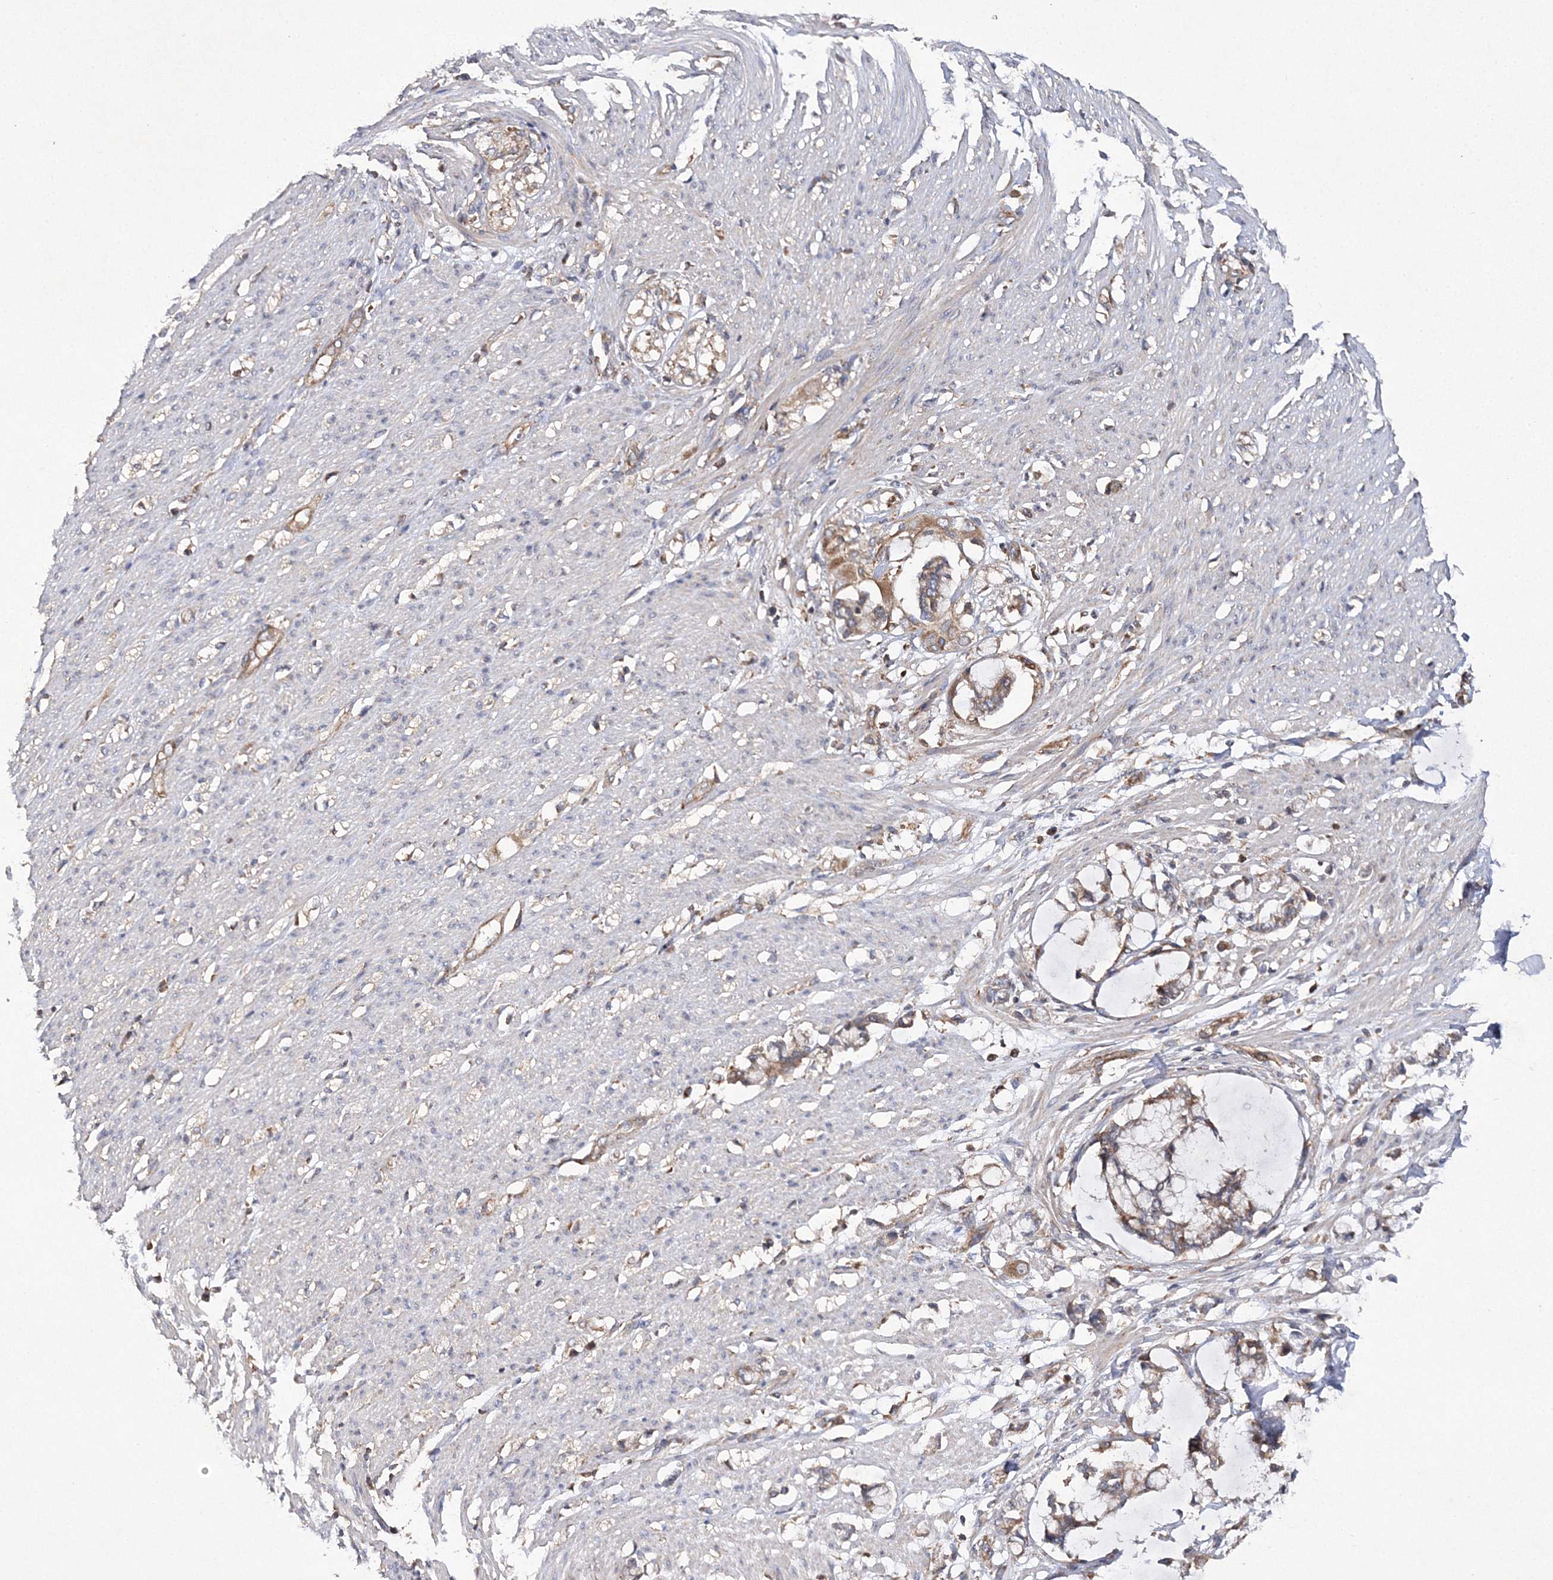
{"staining": {"intensity": "moderate", "quantity": "<25%", "location": "cytoplasmic/membranous"}, "tissue": "smooth muscle", "cell_type": "Smooth muscle cells", "image_type": "normal", "snomed": [{"axis": "morphology", "description": "Normal tissue, NOS"}, {"axis": "morphology", "description": "Adenocarcinoma, NOS"}, {"axis": "topography", "description": "Colon"}, {"axis": "topography", "description": "Peripheral nerve tissue"}], "caption": "High-power microscopy captured an IHC micrograph of normal smooth muscle, revealing moderate cytoplasmic/membranous expression in about <25% of smooth muscle cells. Using DAB (brown) and hematoxylin (blue) stains, captured at high magnification using brightfield microscopy.", "gene": "DNAJC13", "patient": {"sex": "male", "age": 14}}